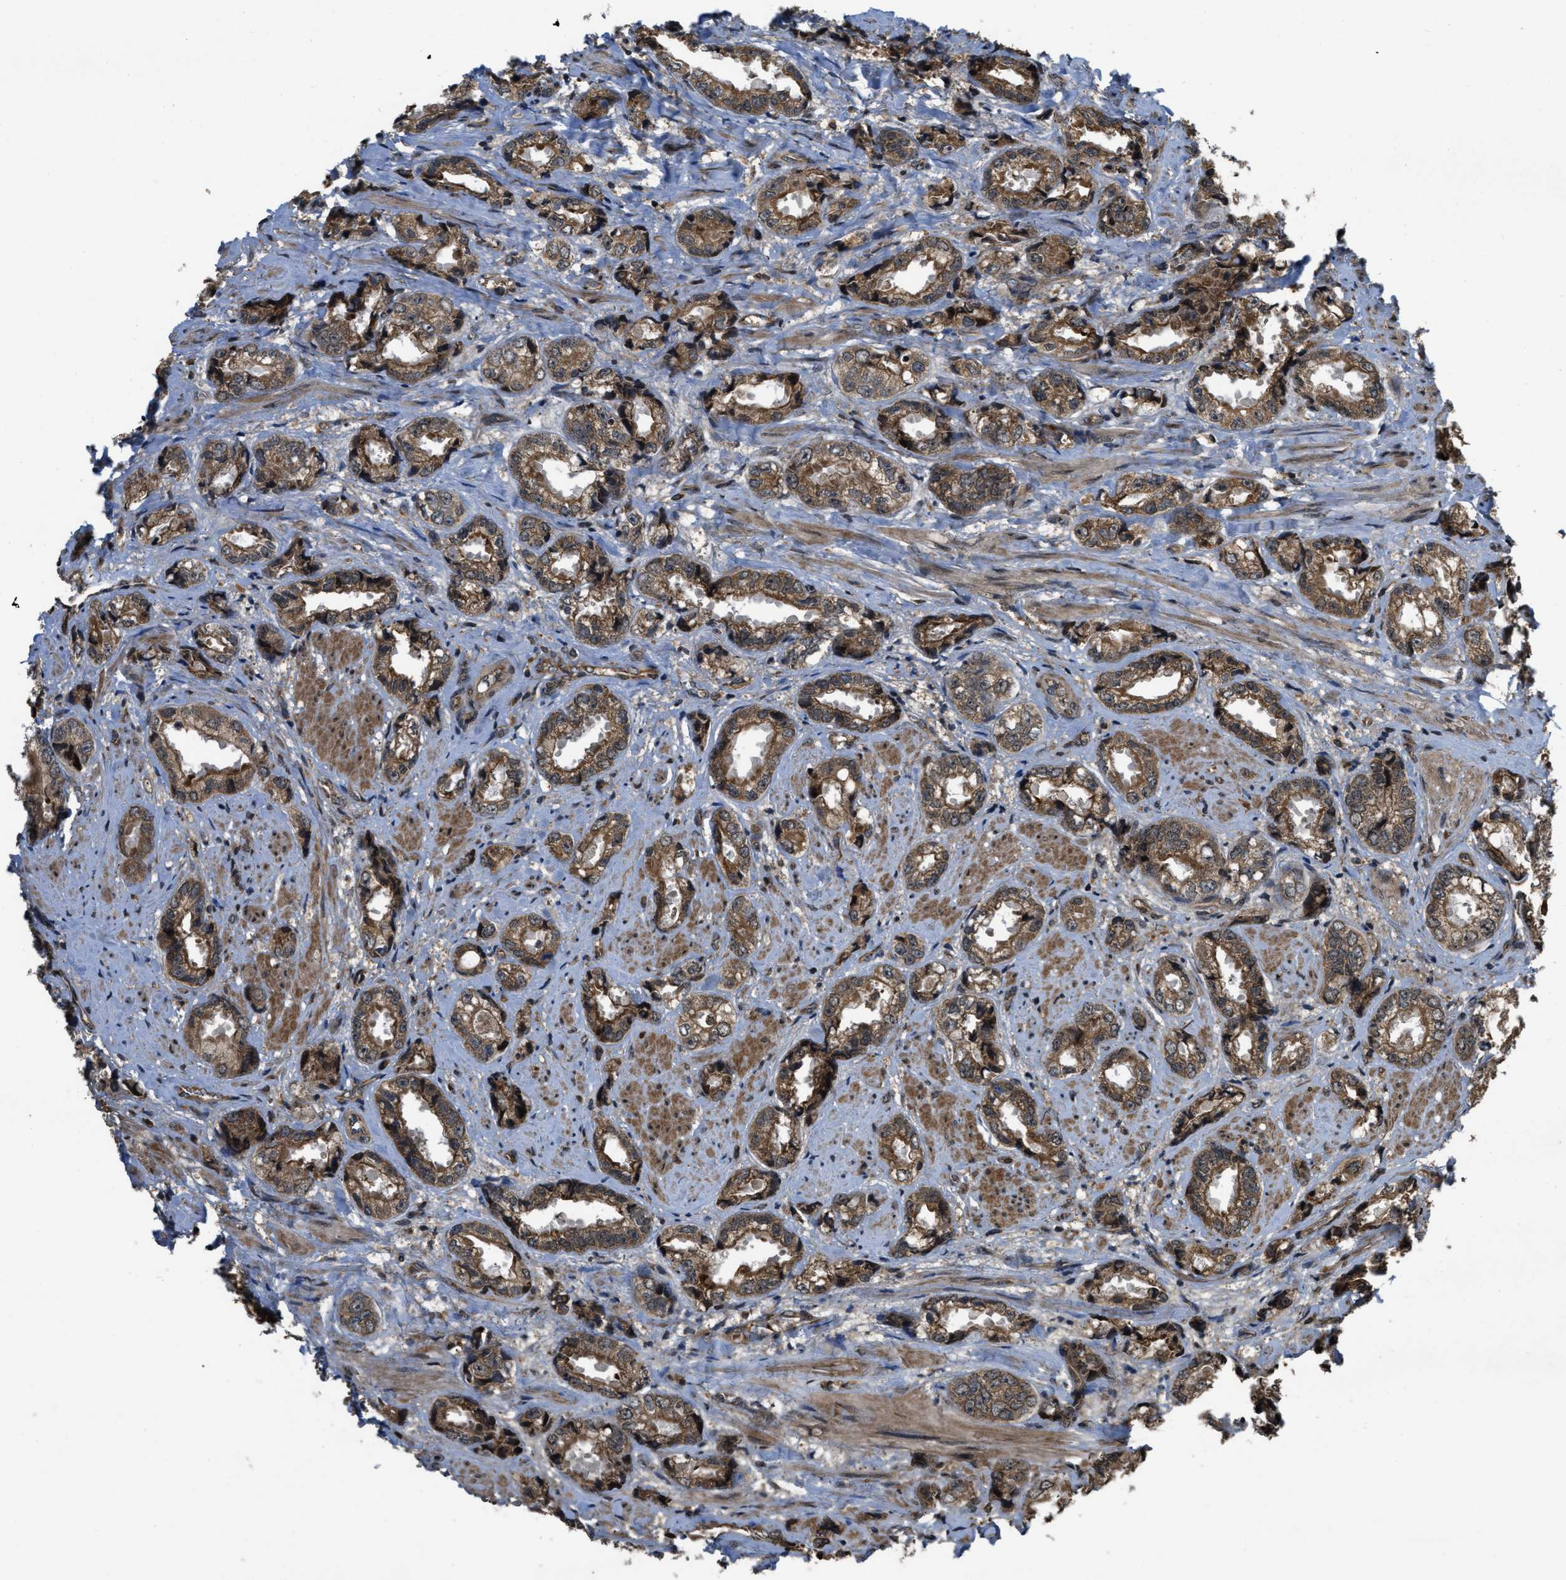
{"staining": {"intensity": "moderate", "quantity": ">75%", "location": "cytoplasmic/membranous"}, "tissue": "prostate cancer", "cell_type": "Tumor cells", "image_type": "cancer", "snomed": [{"axis": "morphology", "description": "Adenocarcinoma, High grade"}, {"axis": "topography", "description": "Prostate"}], "caption": "This is an image of immunohistochemistry (IHC) staining of high-grade adenocarcinoma (prostate), which shows moderate positivity in the cytoplasmic/membranous of tumor cells.", "gene": "SPTLC1", "patient": {"sex": "male", "age": 61}}